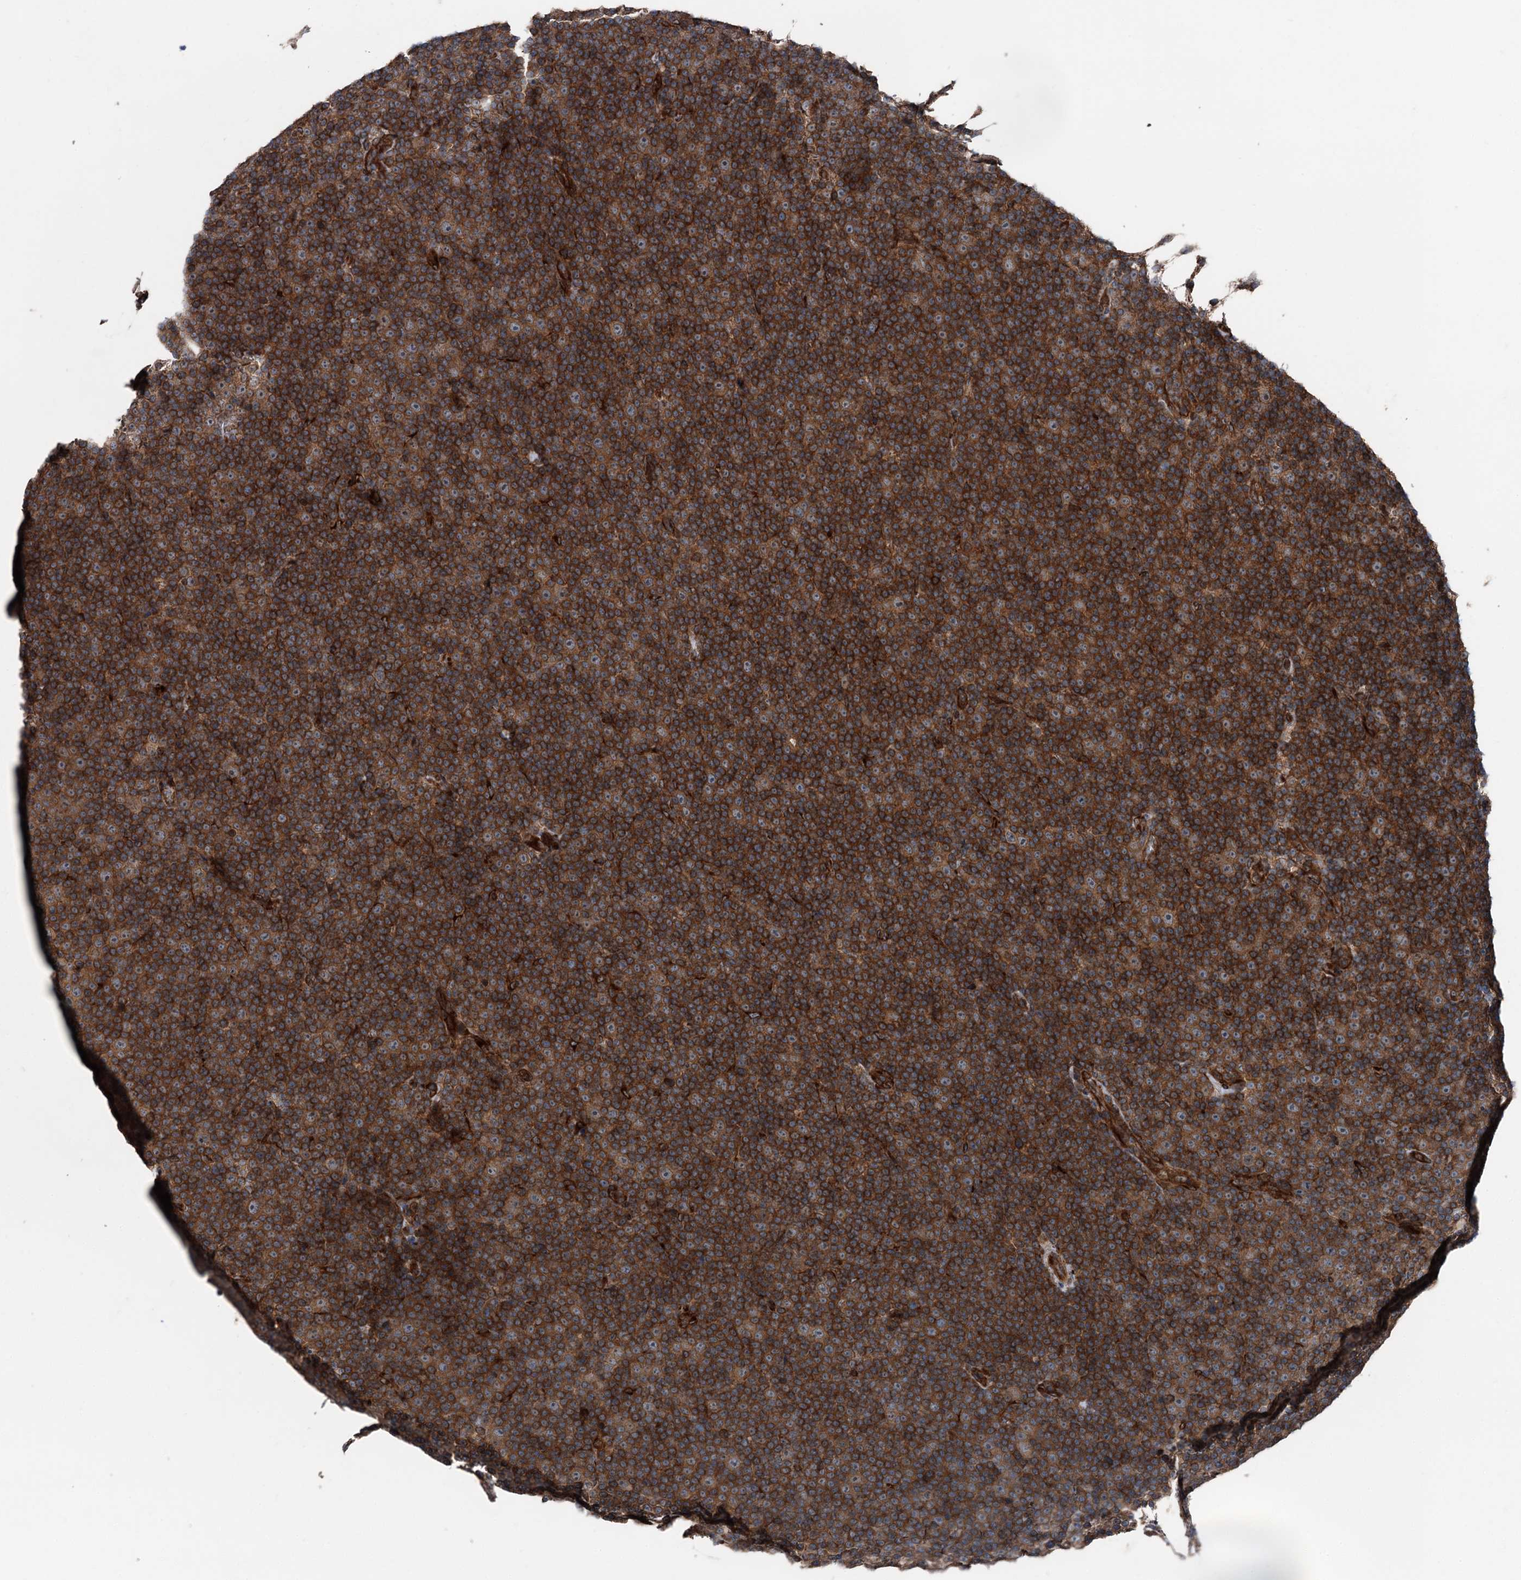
{"staining": {"intensity": "strong", "quantity": ">75%", "location": "cytoplasmic/membranous"}, "tissue": "lymphoma", "cell_type": "Tumor cells", "image_type": "cancer", "snomed": [{"axis": "morphology", "description": "Malignant lymphoma, non-Hodgkin's type, Low grade"}, {"axis": "topography", "description": "Lymph node"}], "caption": "Tumor cells demonstrate high levels of strong cytoplasmic/membranous staining in about >75% of cells in lymphoma.", "gene": "DDIAS", "patient": {"sex": "female", "age": 67}}